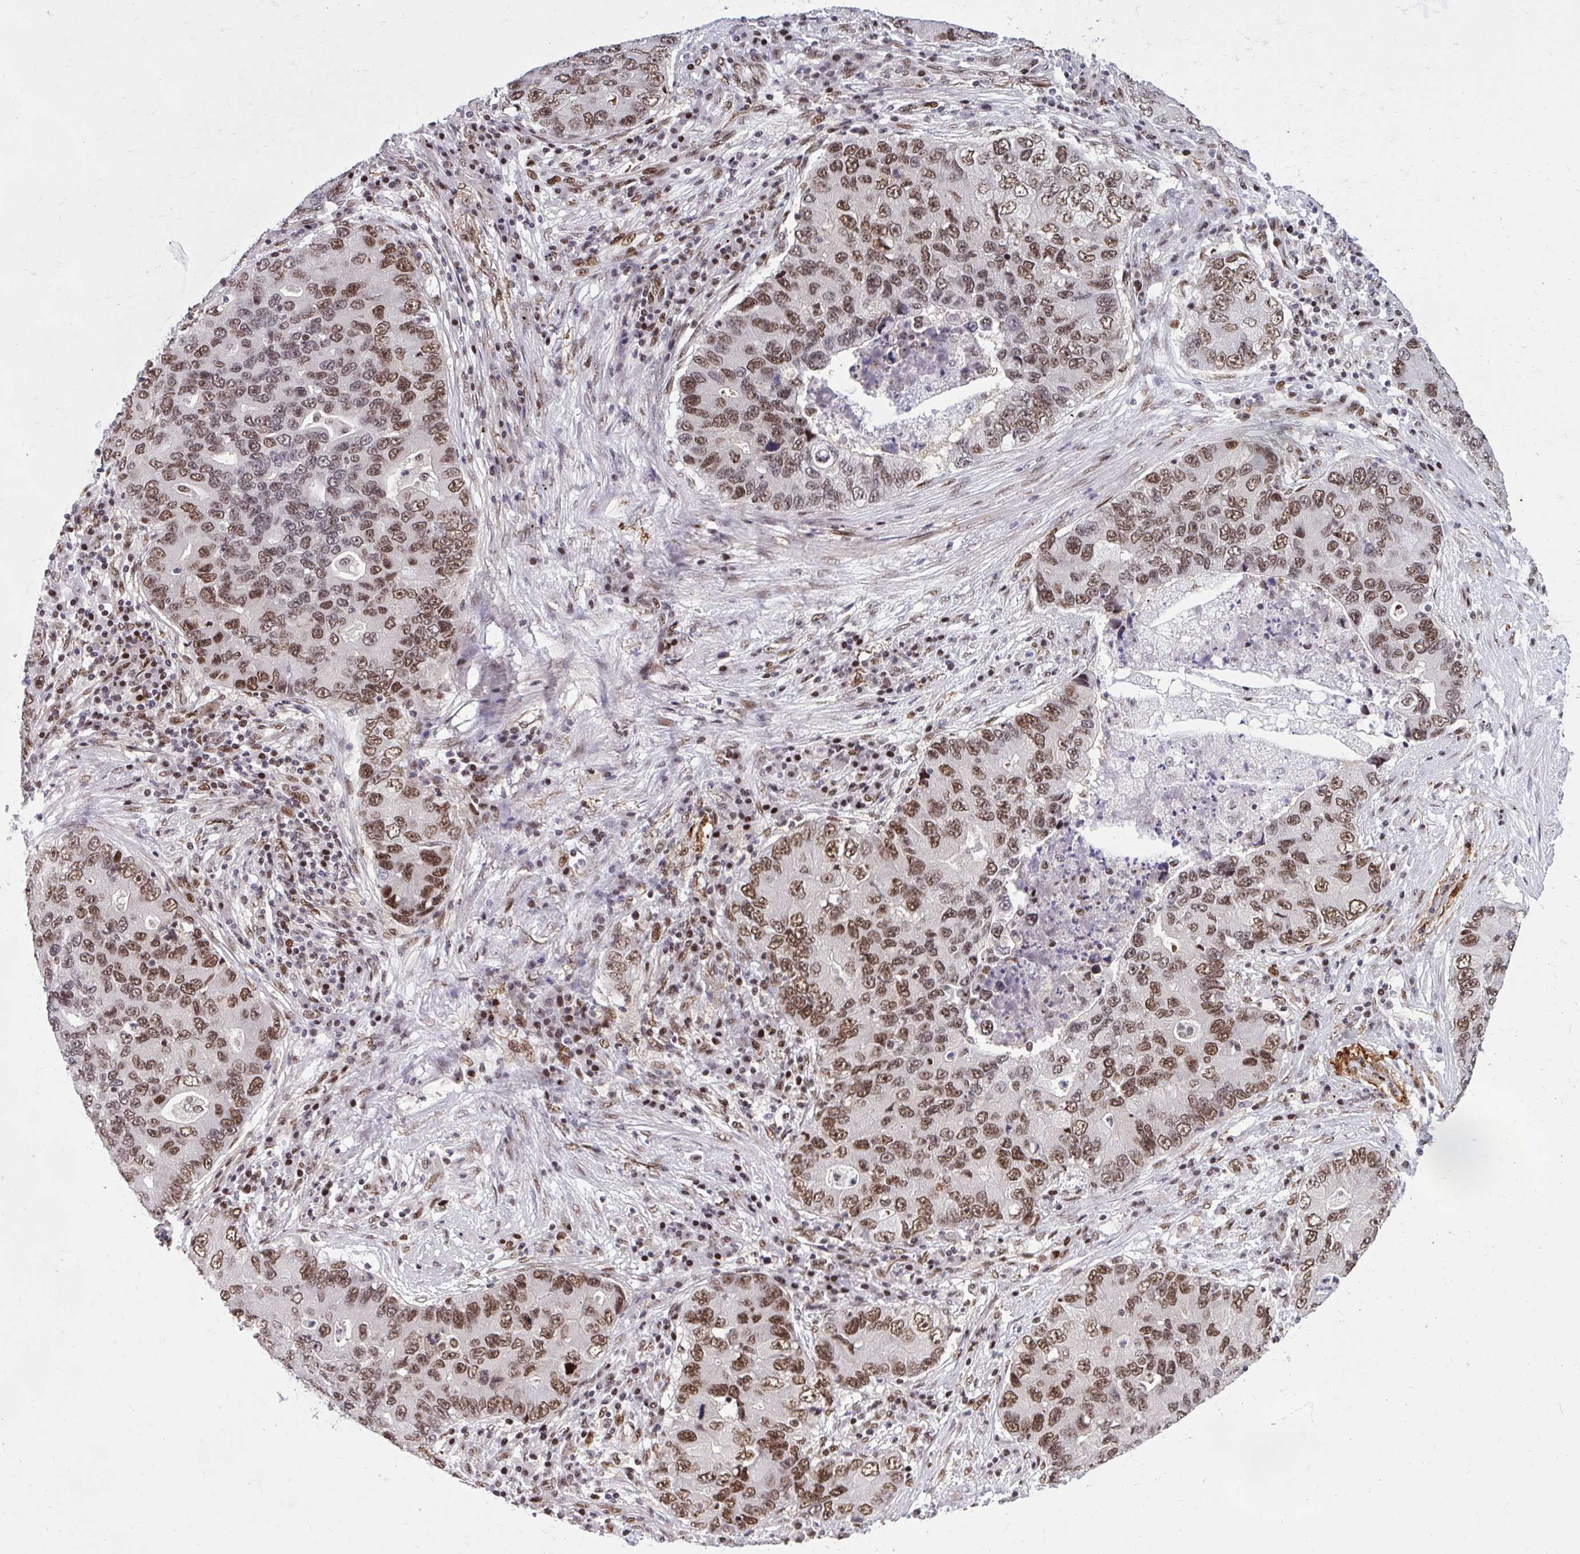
{"staining": {"intensity": "moderate", "quantity": ">75%", "location": "nuclear"}, "tissue": "lung cancer", "cell_type": "Tumor cells", "image_type": "cancer", "snomed": [{"axis": "morphology", "description": "Adenocarcinoma, NOS"}, {"axis": "morphology", "description": "Adenocarcinoma, metastatic, NOS"}, {"axis": "topography", "description": "Lymph node"}, {"axis": "topography", "description": "Lung"}], "caption": "Moderate nuclear expression for a protein is identified in approximately >75% of tumor cells of metastatic adenocarcinoma (lung) using IHC.", "gene": "PSME4", "patient": {"sex": "female", "age": 54}}